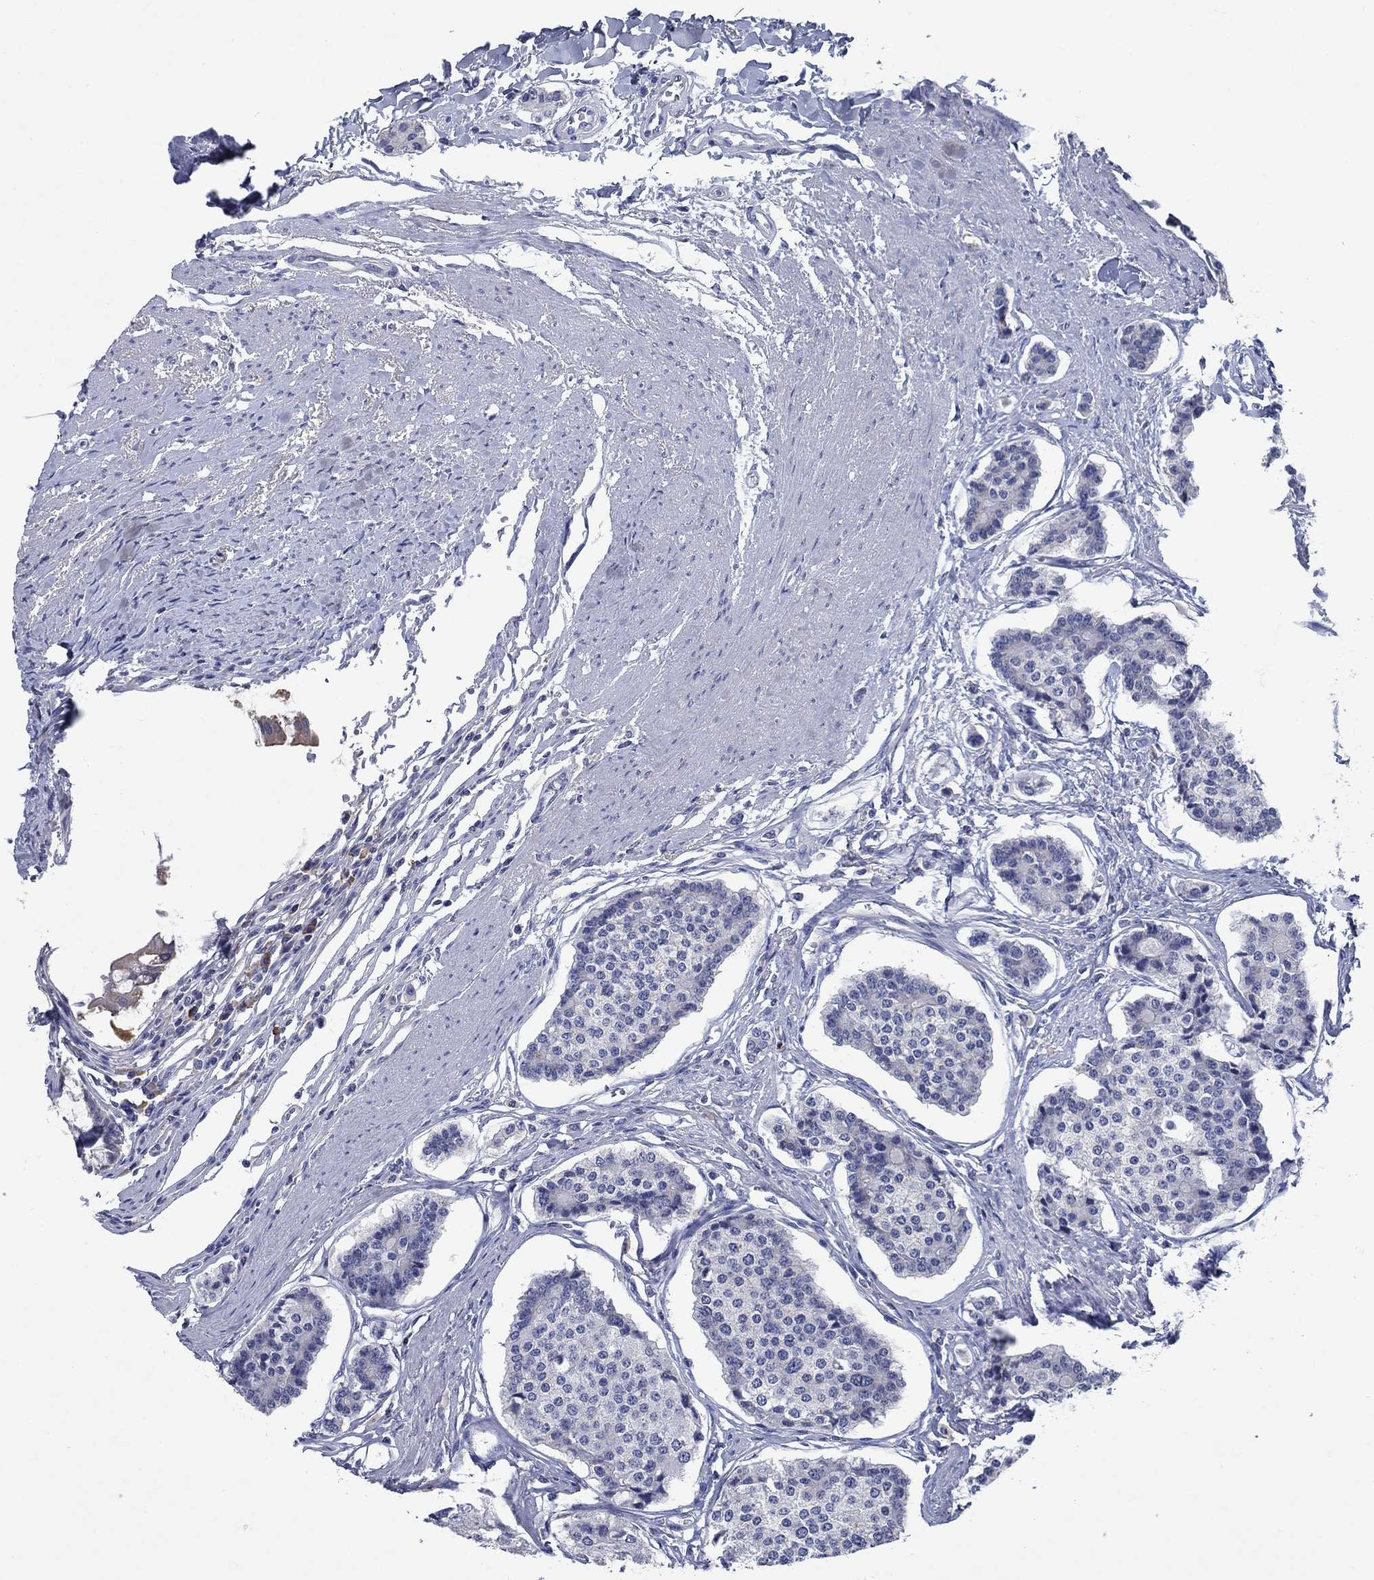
{"staining": {"intensity": "negative", "quantity": "none", "location": "none"}, "tissue": "carcinoid", "cell_type": "Tumor cells", "image_type": "cancer", "snomed": [{"axis": "morphology", "description": "Carcinoid, malignant, NOS"}, {"axis": "topography", "description": "Small intestine"}], "caption": "High power microscopy histopathology image of an immunohistochemistry photomicrograph of malignant carcinoid, revealing no significant staining in tumor cells.", "gene": "SULT2B1", "patient": {"sex": "female", "age": 65}}